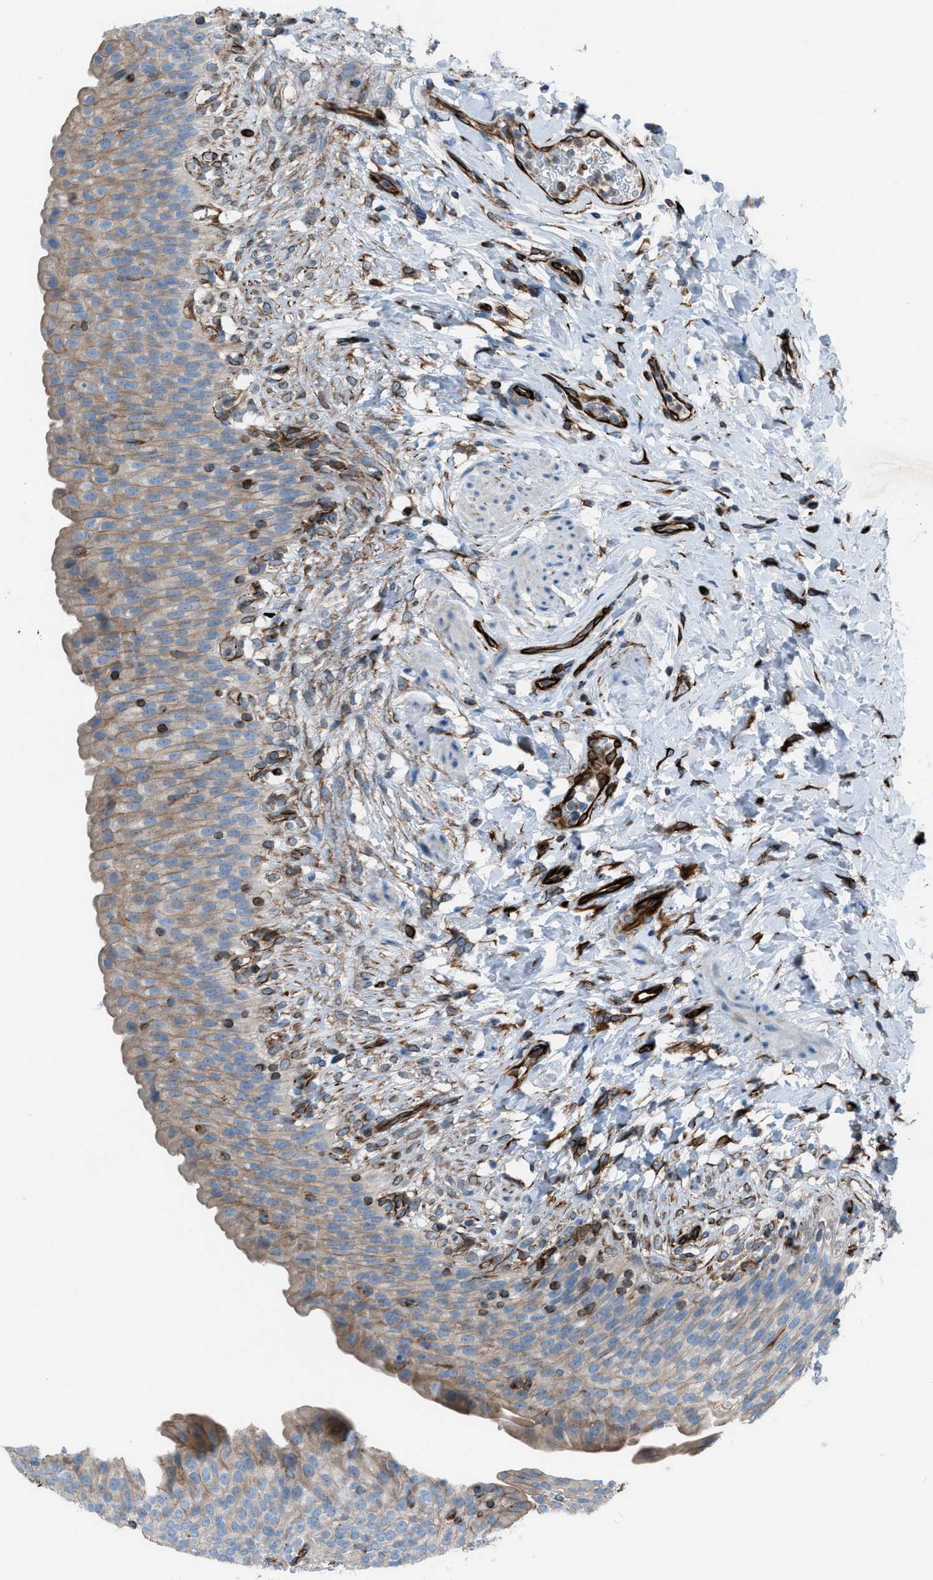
{"staining": {"intensity": "weak", "quantity": ">75%", "location": "cytoplasmic/membranous"}, "tissue": "urinary bladder", "cell_type": "Urothelial cells", "image_type": "normal", "snomed": [{"axis": "morphology", "description": "Normal tissue, NOS"}, {"axis": "topography", "description": "Urinary bladder"}], "caption": "Immunohistochemistry micrograph of benign urinary bladder: urinary bladder stained using immunohistochemistry exhibits low levels of weak protein expression localized specifically in the cytoplasmic/membranous of urothelial cells, appearing as a cytoplasmic/membranous brown color.", "gene": "CABP7", "patient": {"sex": "female", "age": 79}}